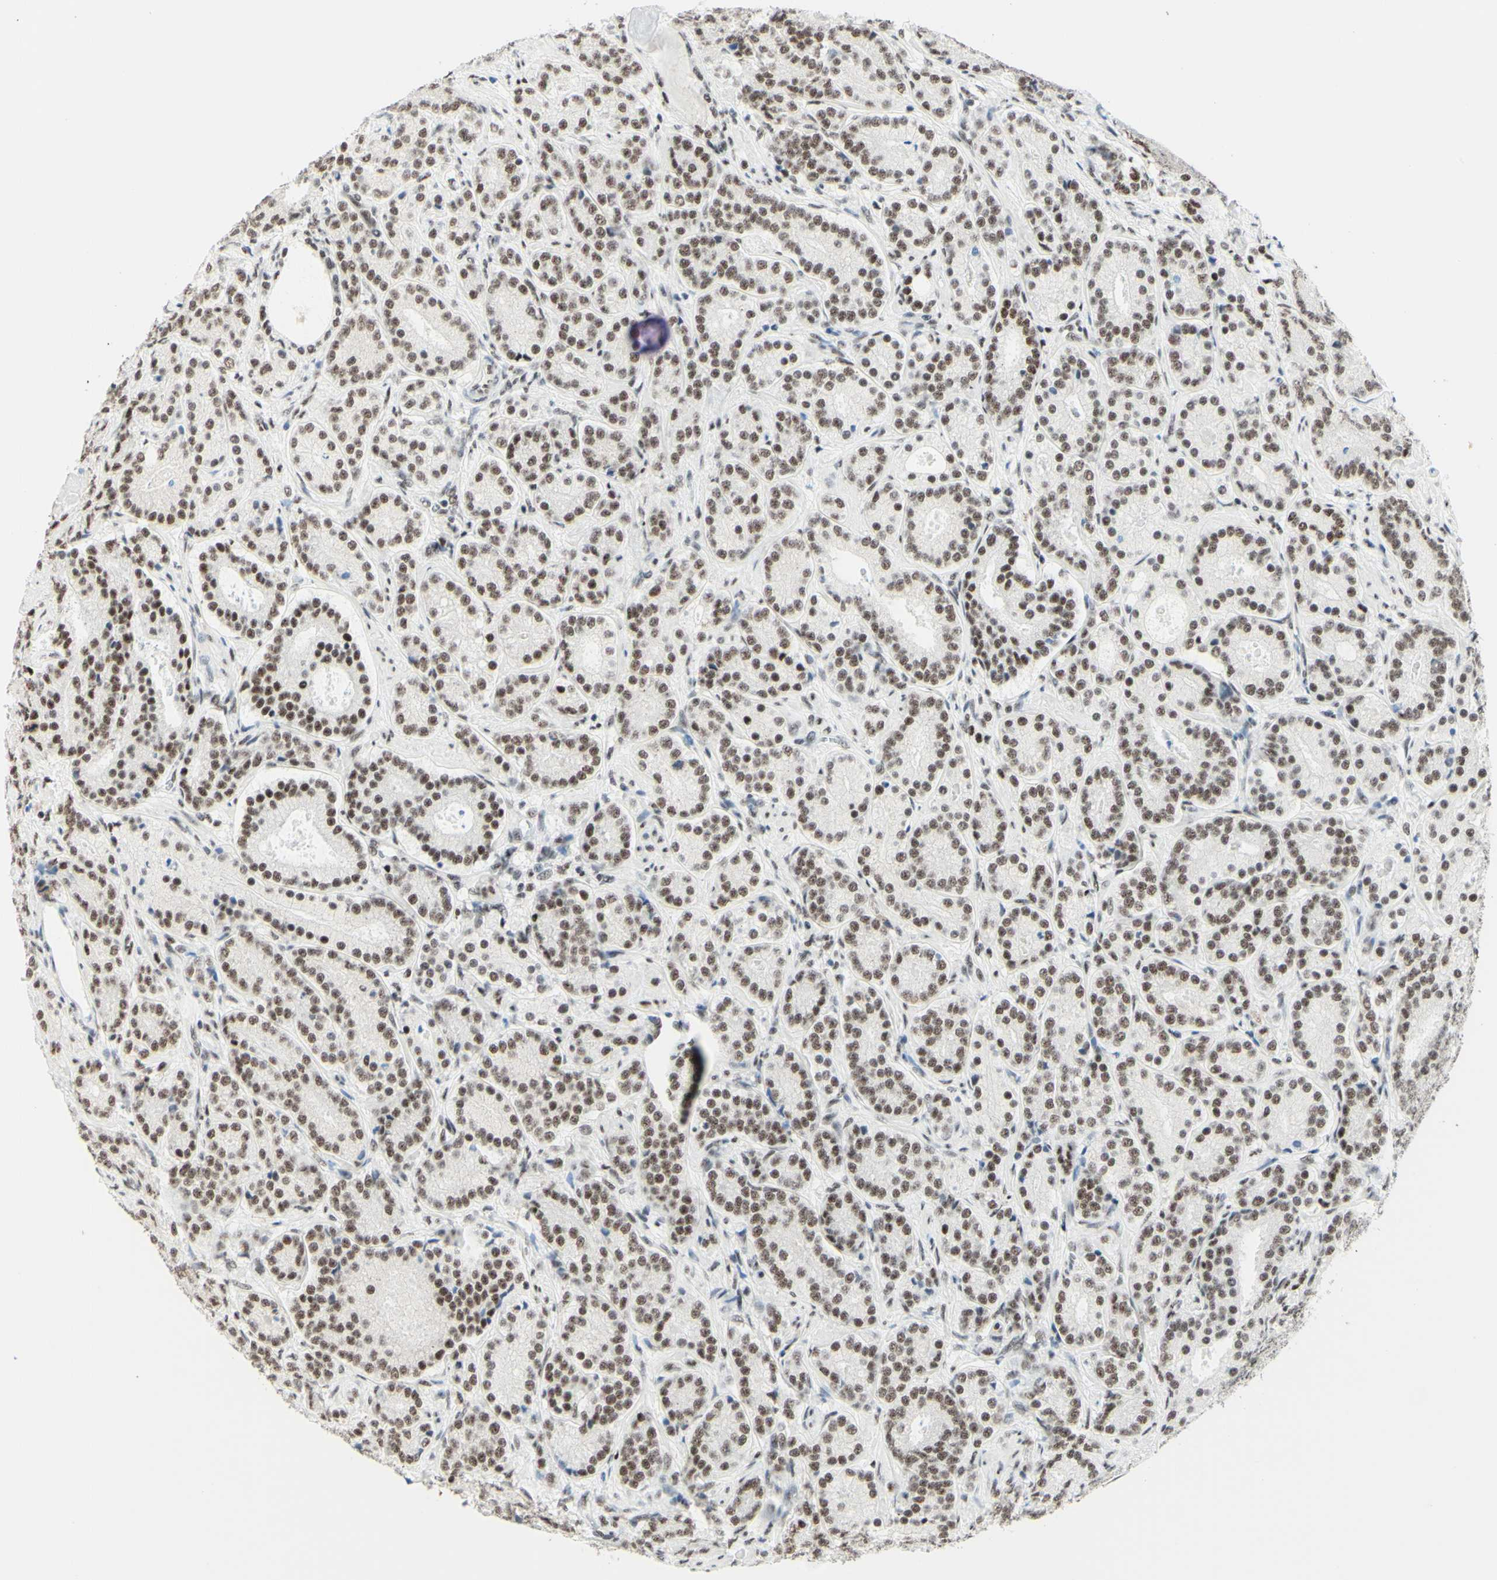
{"staining": {"intensity": "moderate", "quantity": "25%-75%", "location": "nuclear"}, "tissue": "prostate cancer", "cell_type": "Tumor cells", "image_type": "cancer", "snomed": [{"axis": "morphology", "description": "Adenocarcinoma, High grade"}, {"axis": "topography", "description": "Prostate"}], "caption": "Moderate nuclear protein expression is identified in approximately 25%-75% of tumor cells in prostate cancer.", "gene": "WTAP", "patient": {"sex": "male", "age": 61}}